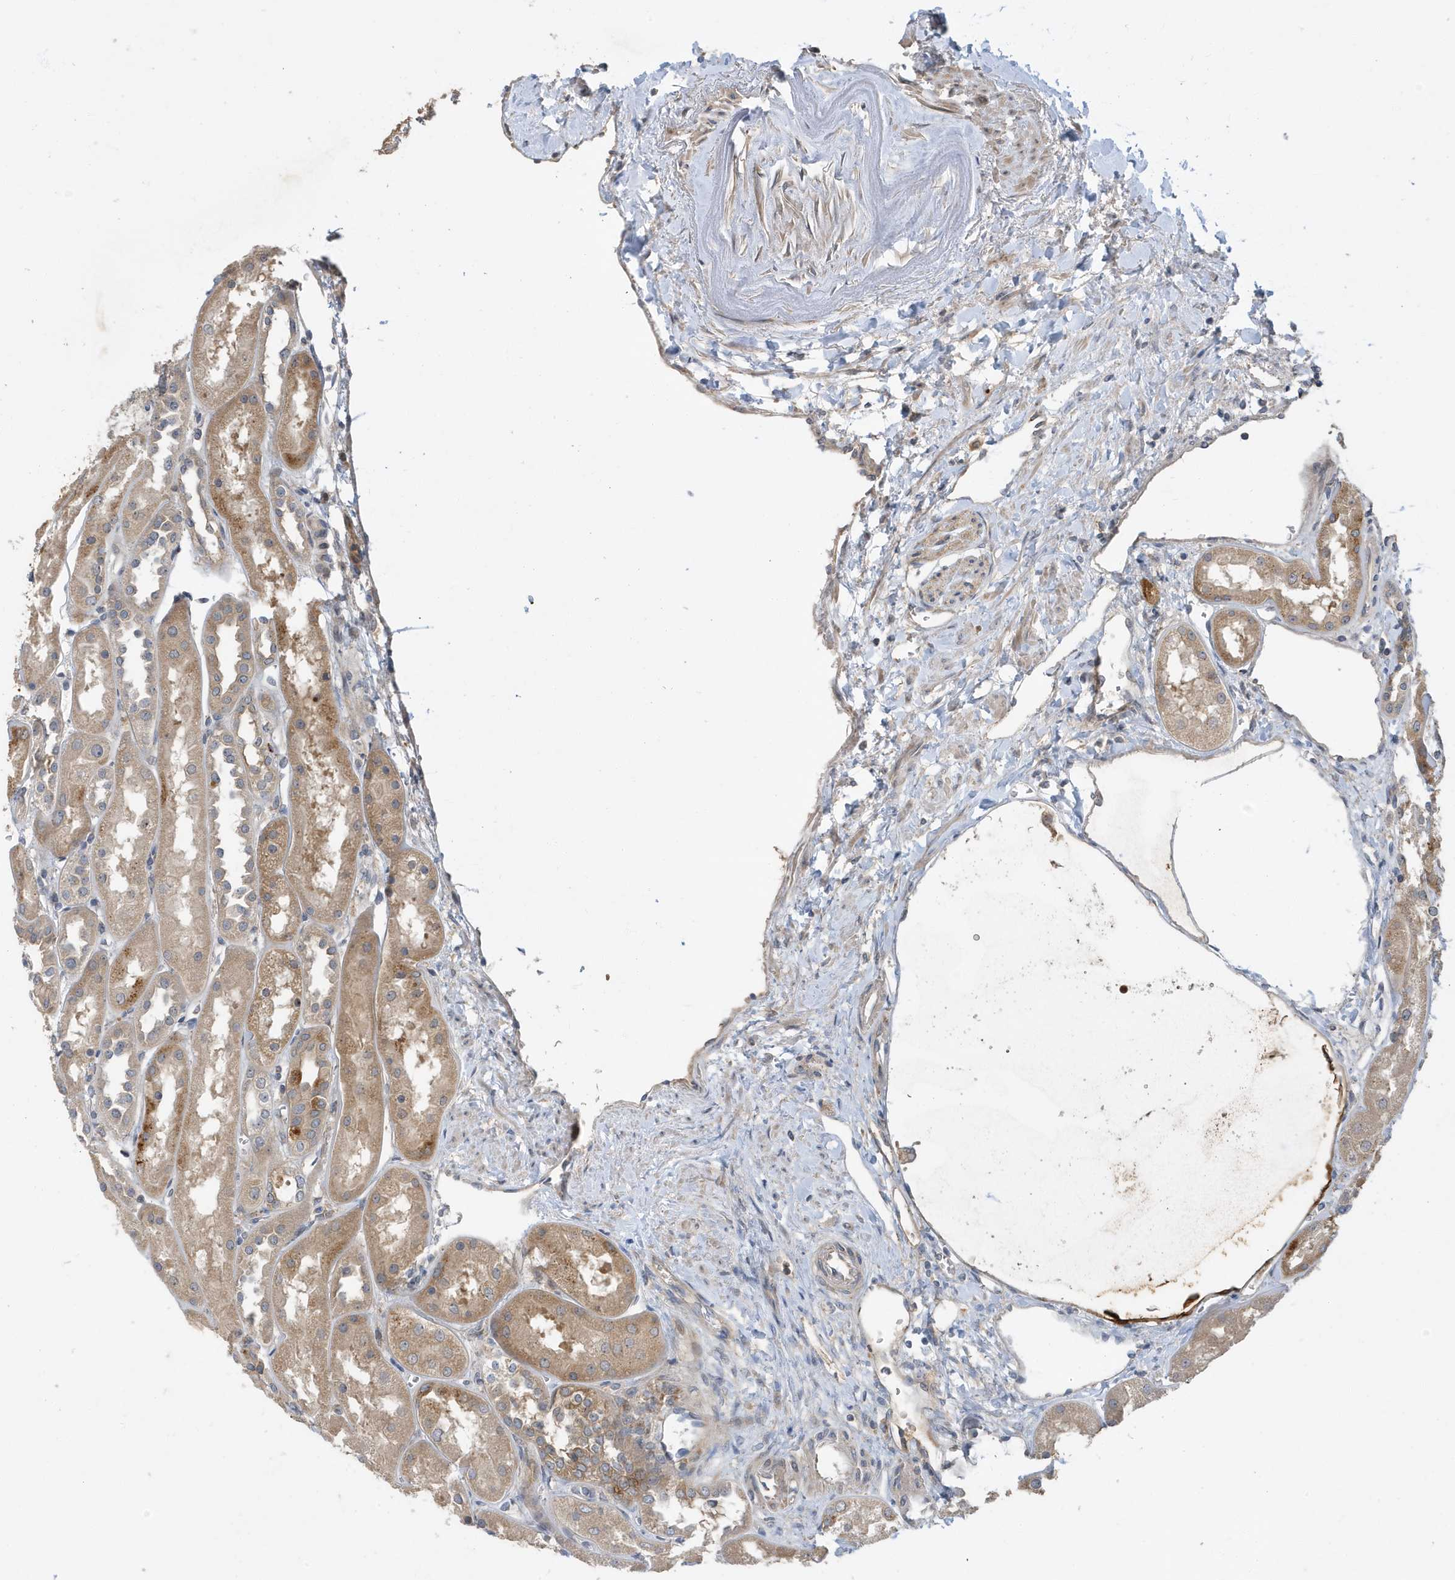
{"staining": {"intensity": "weak", "quantity": "<25%", "location": "cytoplasmic/membranous"}, "tissue": "kidney", "cell_type": "Cells in glomeruli", "image_type": "normal", "snomed": [{"axis": "morphology", "description": "Normal tissue, NOS"}, {"axis": "topography", "description": "Kidney"}], "caption": "Immunohistochemistry image of unremarkable human kidney stained for a protein (brown), which exhibits no staining in cells in glomeruli. Brightfield microscopy of immunohistochemistry stained with DAB (brown) and hematoxylin (blue), captured at high magnification.", "gene": "LAPTM4A", "patient": {"sex": "male", "age": 70}}